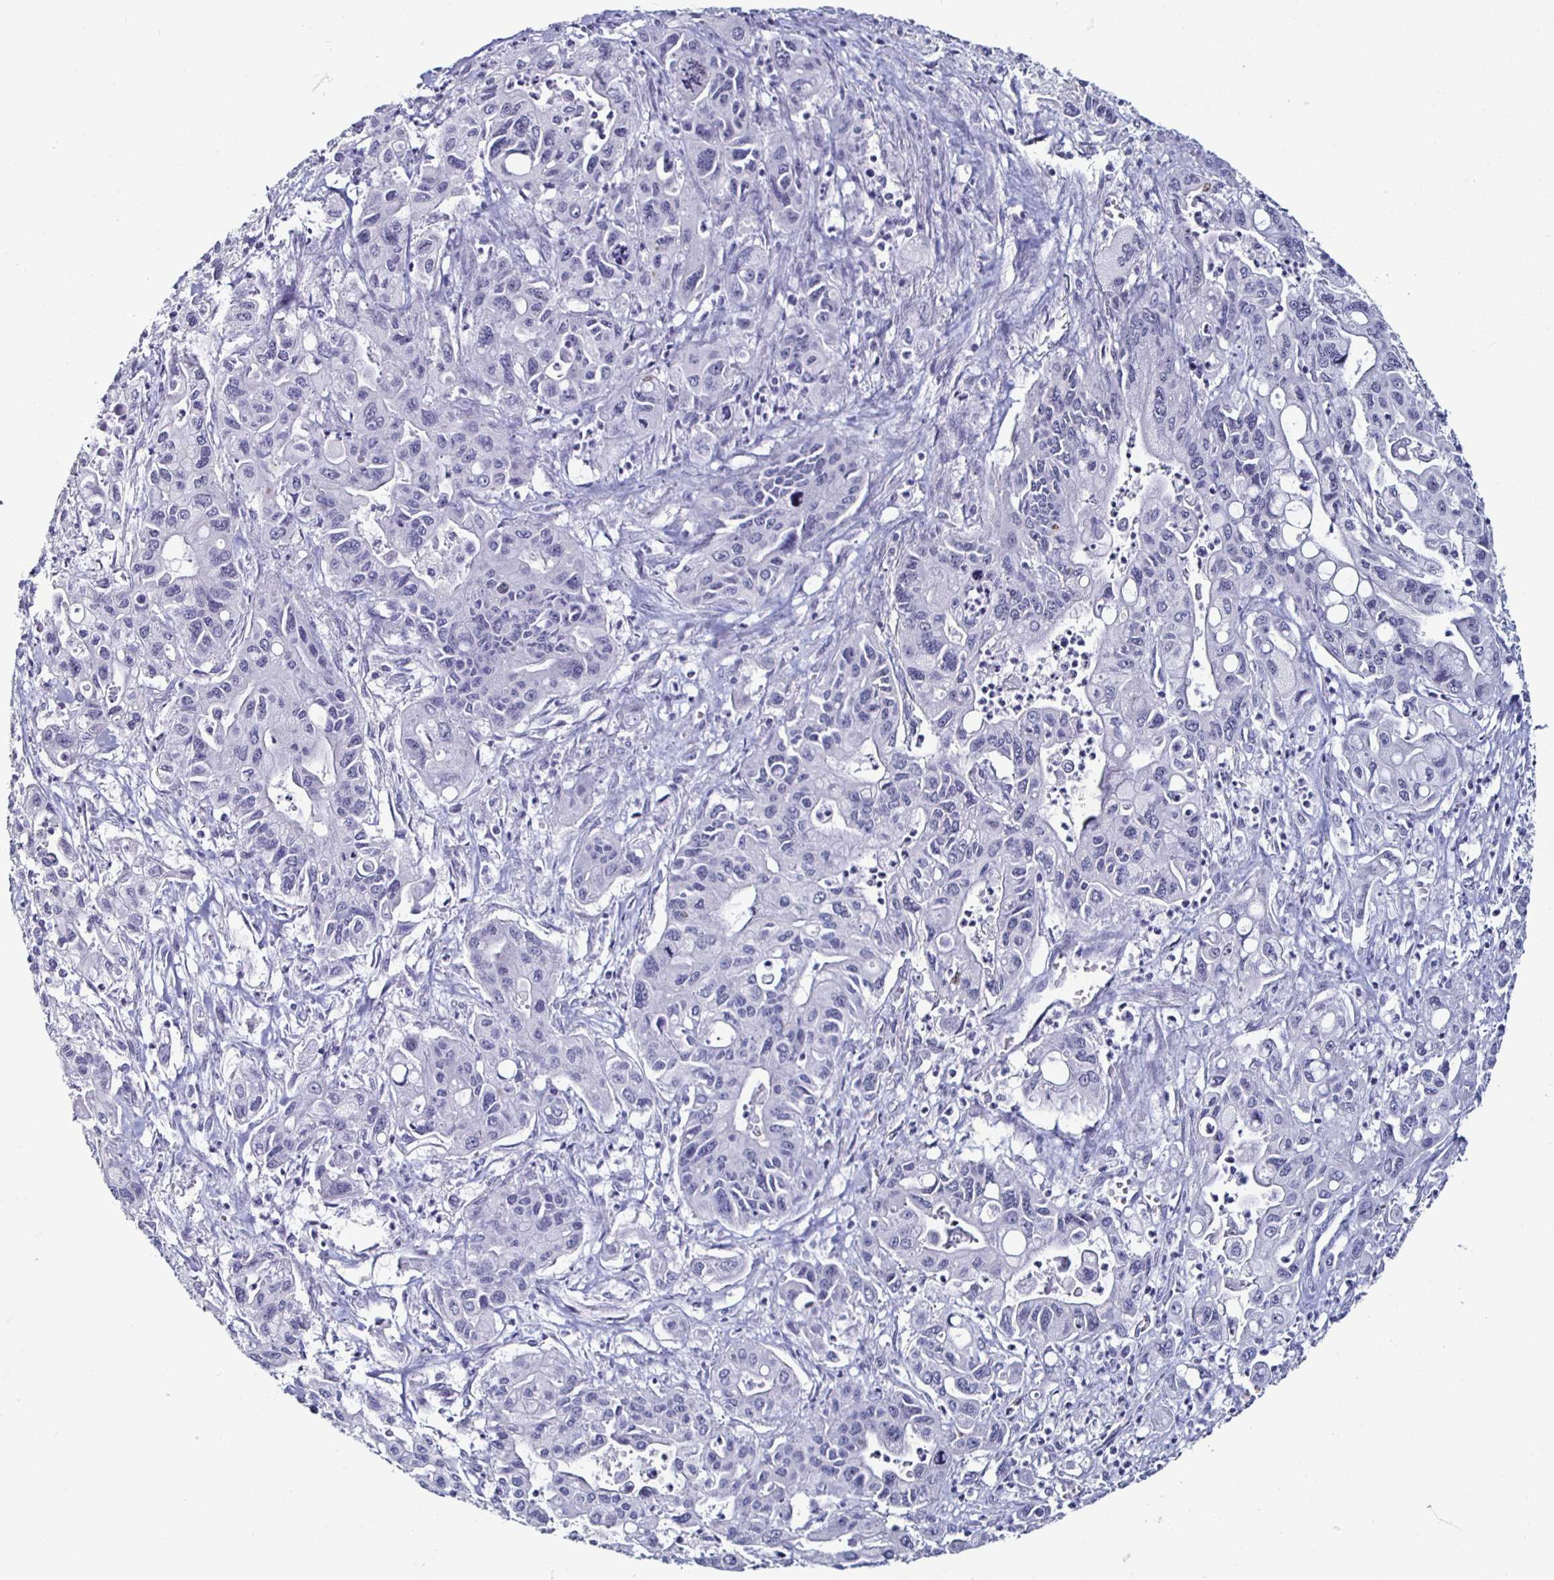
{"staining": {"intensity": "negative", "quantity": "none", "location": "none"}, "tissue": "pancreatic cancer", "cell_type": "Tumor cells", "image_type": "cancer", "snomed": [{"axis": "morphology", "description": "Adenocarcinoma, NOS"}, {"axis": "topography", "description": "Pancreas"}], "caption": "Micrograph shows no protein positivity in tumor cells of adenocarcinoma (pancreatic) tissue.", "gene": "DDX39B", "patient": {"sex": "male", "age": 62}}